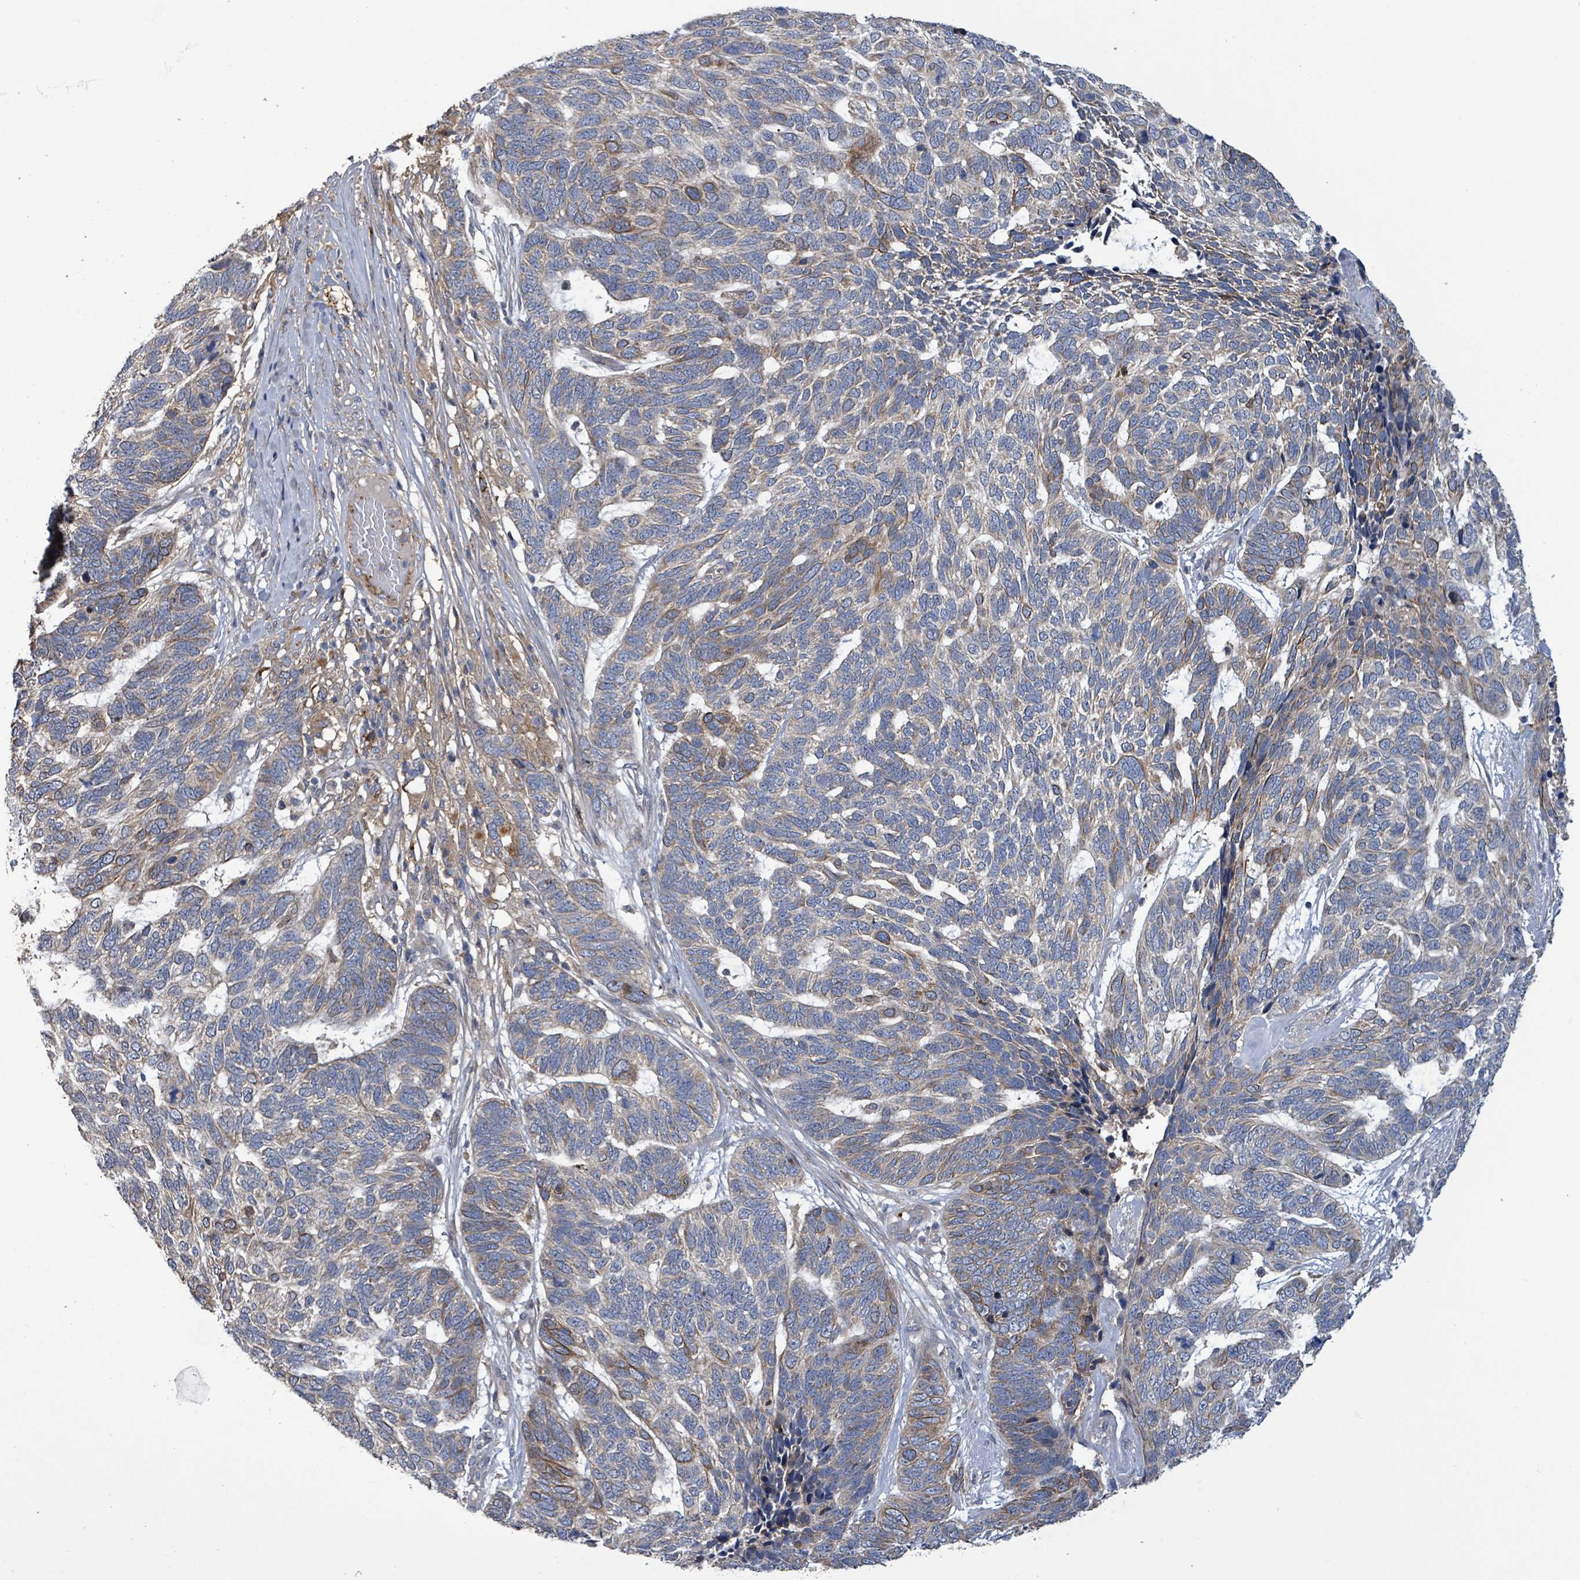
{"staining": {"intensity": "weak", "quantity": "<25%", "location": "cytoplasmic/membranous"}, "tissue": "skin cancer", "cell_type": "Tumor cells", "image_type": "cancer", "snomed": [{"axis": "morphology", "description": "Basal cell carcinoma"}, {"axis": "topography", "description": "Skin"}], "caption": "This is an immunohistochemistry (IHC) histopathology image of basal cell carcinoma (skin). There is no positivity in tumor cells.", "gene": "PLAAT1", "patient": {"sex": "female", "age": 65}}